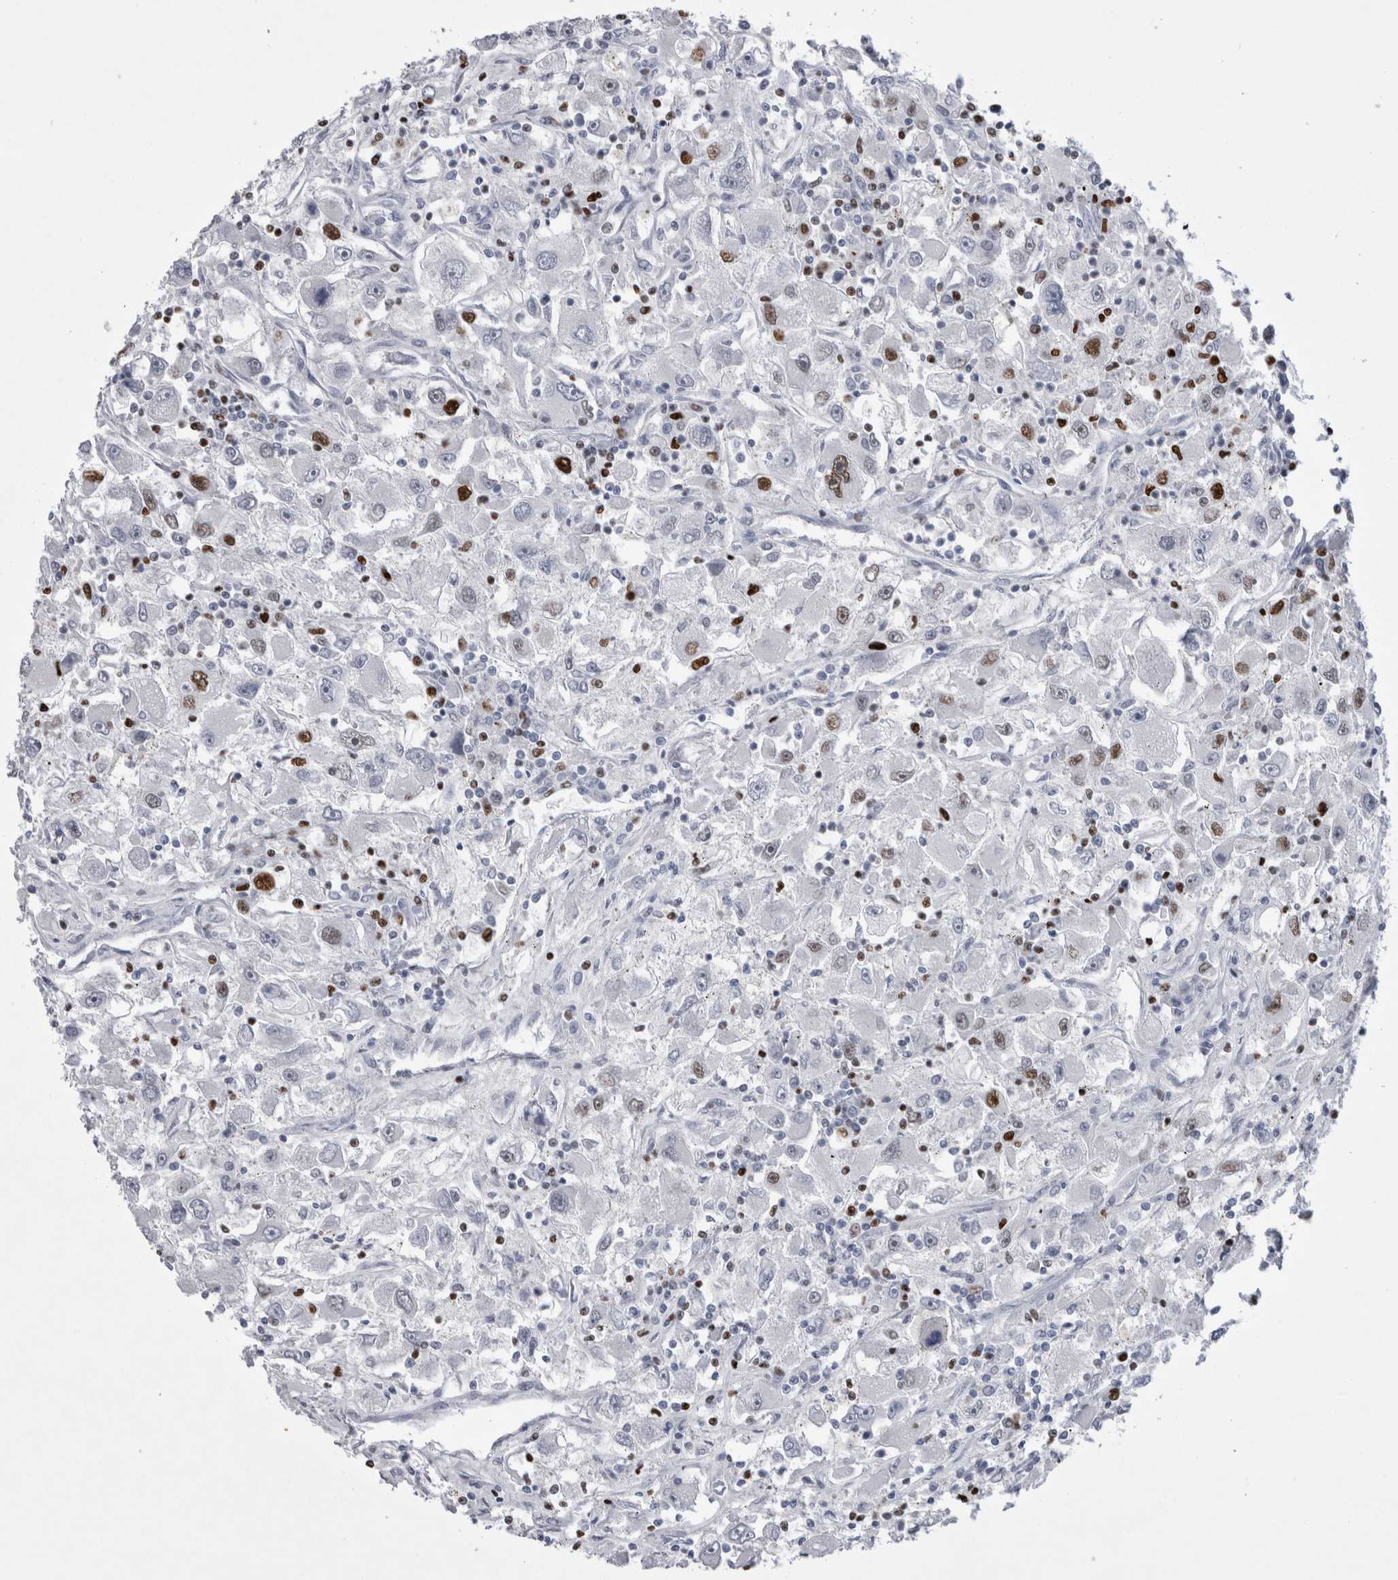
{"staining": {"intensity": "strong", "quantity": "<25%", "location": "nuclear"}, "tissue": "renal cancer", "cell_type": "Tumor cells", "image_type": "cancer", "snomed": [{"axis": "morphology", "description": "Adenocarcinoma, NOS"}, {"axis": "topography", "description": "Kidney"}], "caption": "Strong nuclear expression is seen in about <25% of tumor cells in renal adenocarcinoma. (Stains: DAB (3,3'-diaminobenzidine) in brown, nuclei in blue, Microscopy: brightfield microscopy at high magnification).", "gene": "ALPK3", "patient": {"sex": "female", "age": 52}}